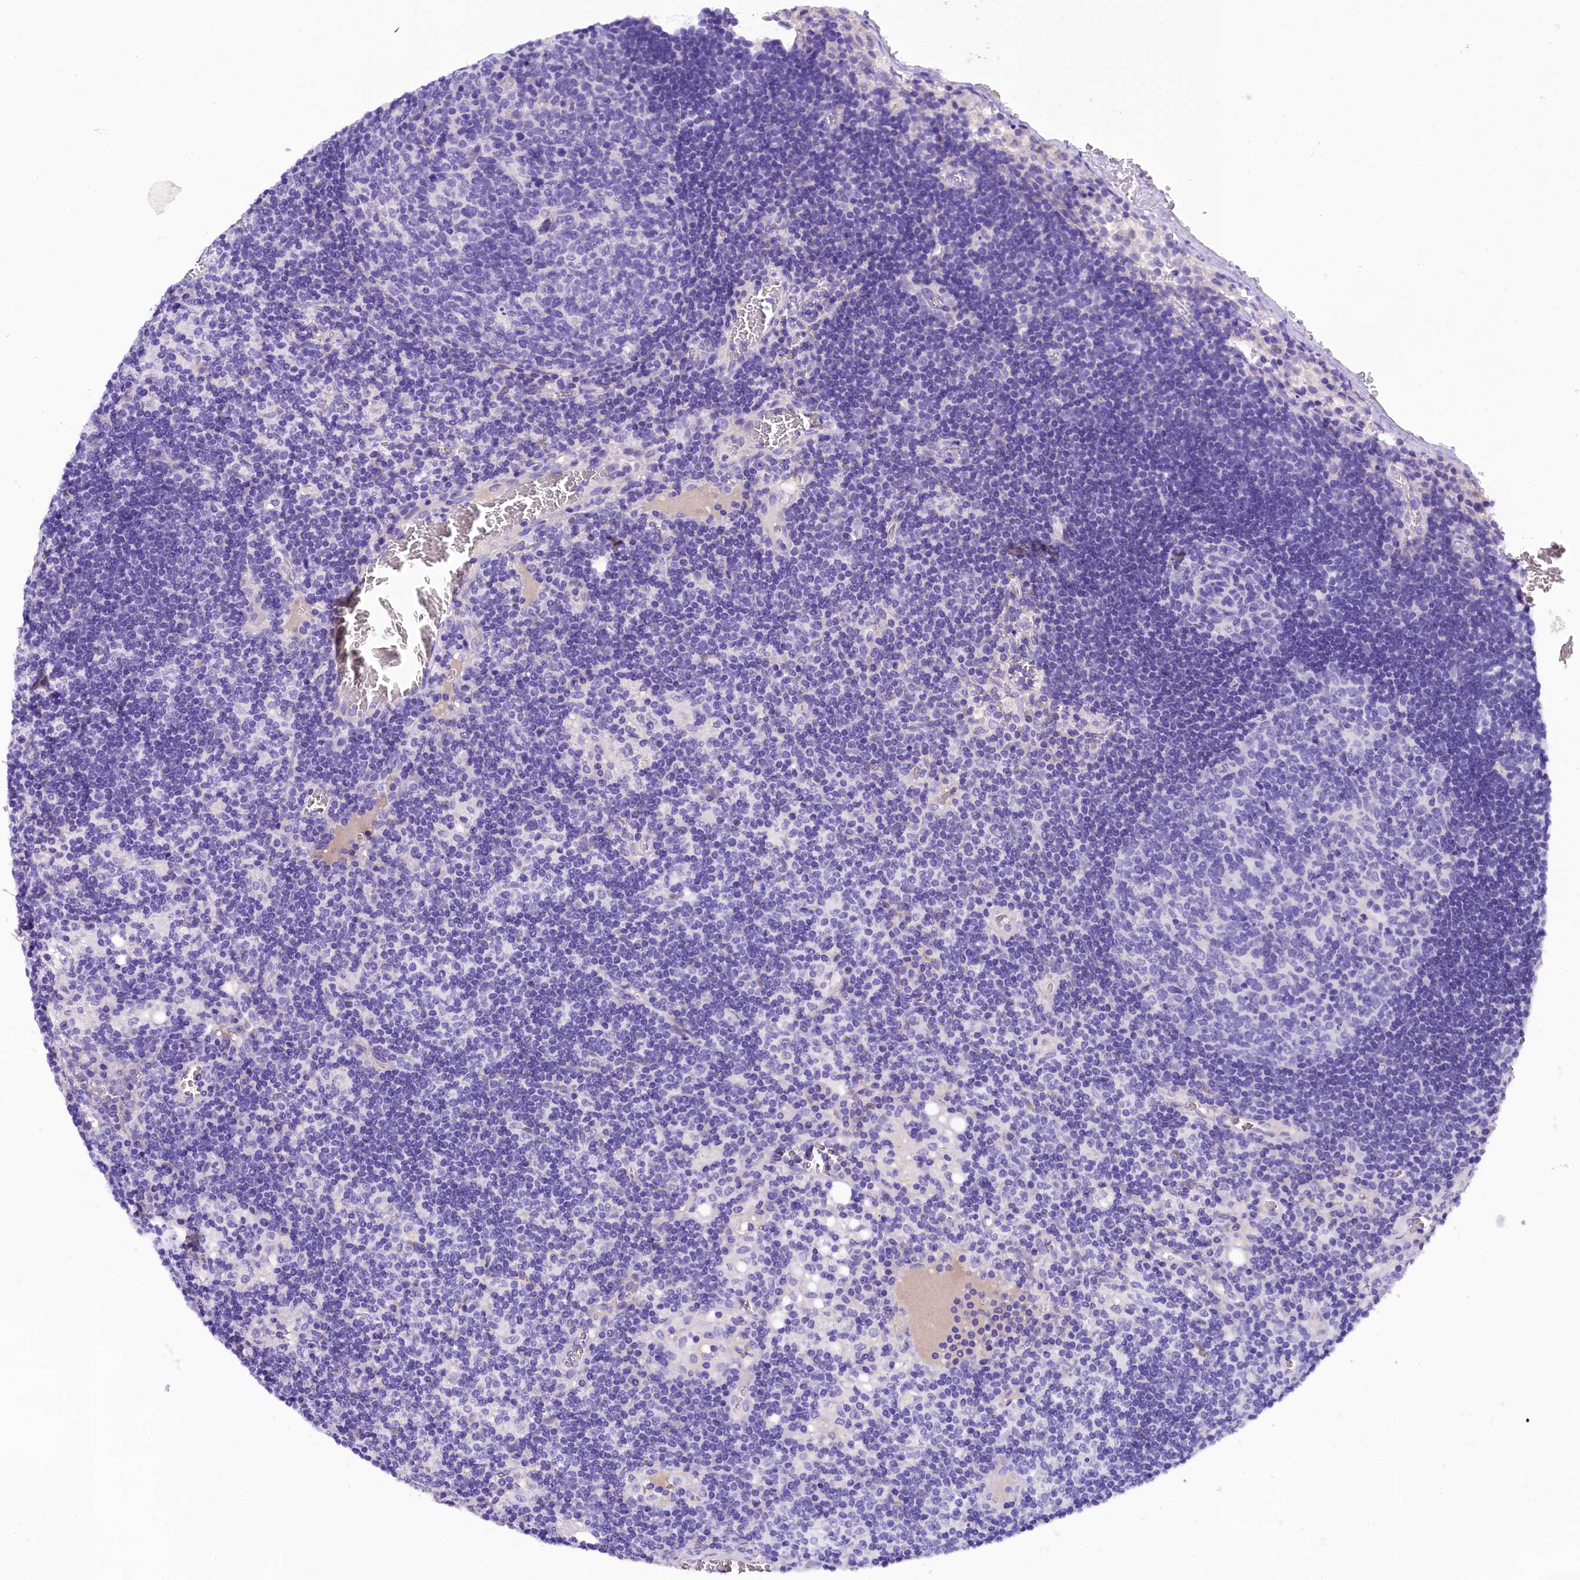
{"staining": {"intensity": "negative", "quantity": "none", "location": "none"}, "tissue": "lymph node", "cell_type": "Germinal center cells", "image_type": "normal", "snomed": [{"axis": "morphology", "description": "Normal tissue, NOS"}, {"axis": "topography", "description": "Lymph node"}], "caption": "DAB (3,3'-diaminobenzidine) immunohistochemical staining of benign human lymph node reveals no significant staining in germinal center cells.", "gene": "SOD3", "patient": {"sex": "female", "age": 73}}